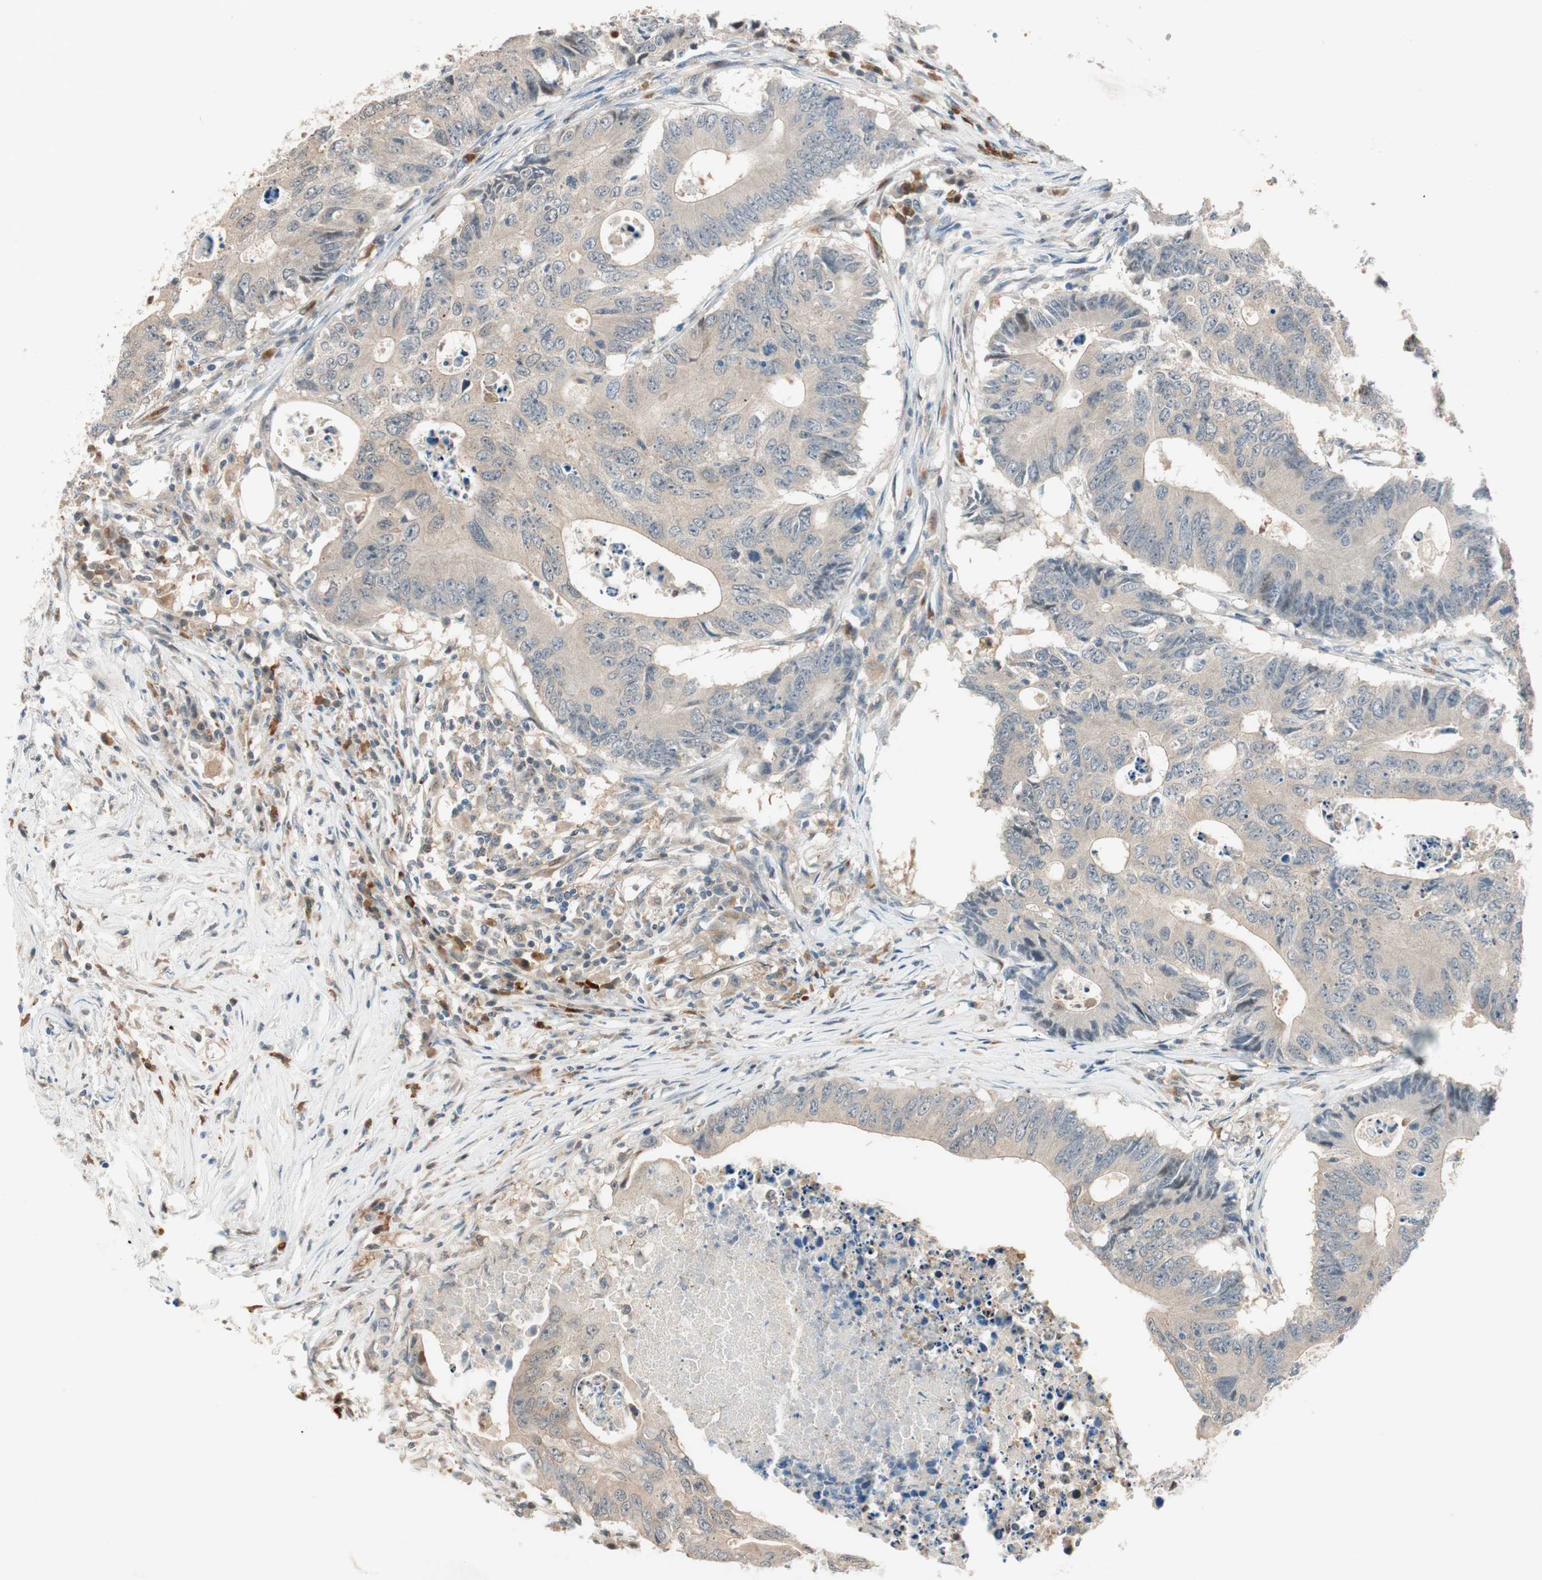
{"staining": {"intensity": "weak", "quantity": ">75%", "location": "cytoplasmic/membranous"}, "tissue": "colorectal cancer", "cell_type": "Tumor cells", "image_type": "cancer", "snomed": [{"axis": "morphology", "description": "Adenocarcinoma, NOS"}, {"axis": "topography", "description": "Colon"}], "caption": "Brown immunohistochemical staining in human adenocarcinoma (colorectal) demonstrates weak cytoplasmic/membranous expression in about >75% of tumor cells.", "gene": "PIK3R3", "patient": {"sex": "male", "age": 71}}